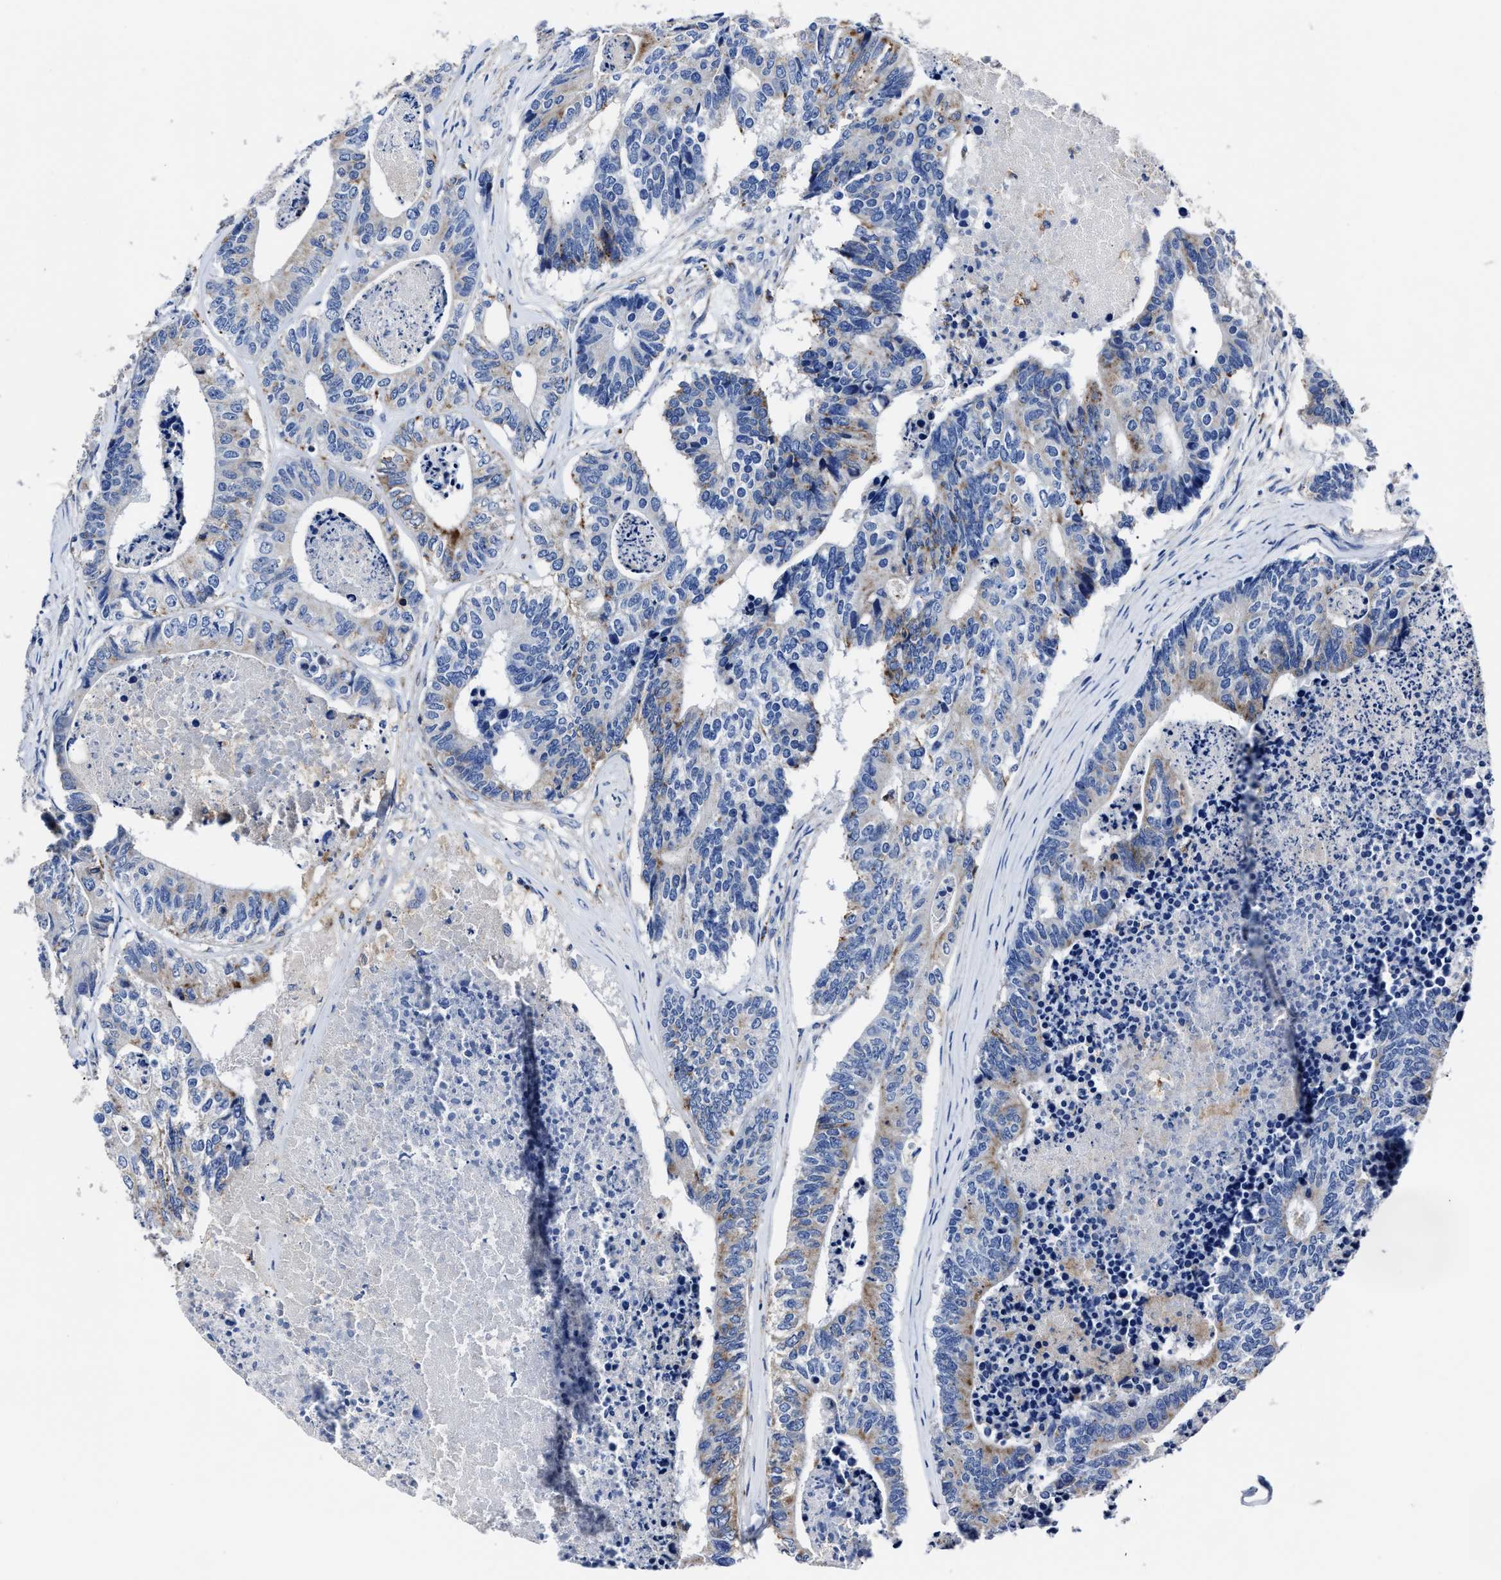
{"staining": {"intensity": "moderate", "quantity": "<25%", "location": "cytoplasmic/membranous"}, "tissue": "colorectal cancer", "cell_type": "Tumor cells", "image_type": "cancer", "snomed": [{"axis": "morphology", "description": "Adenocarcinoma, NOS"}, {"axis": "topography", "description": "Colon"}], "caption": "Colorectal cancer stained with IHC displays moderate cytoplasmic/membranous expression in approximately <25% of tumor cells.", "gene": "LAMTOR4", "patient": {"sex": "female", "age": 67}}